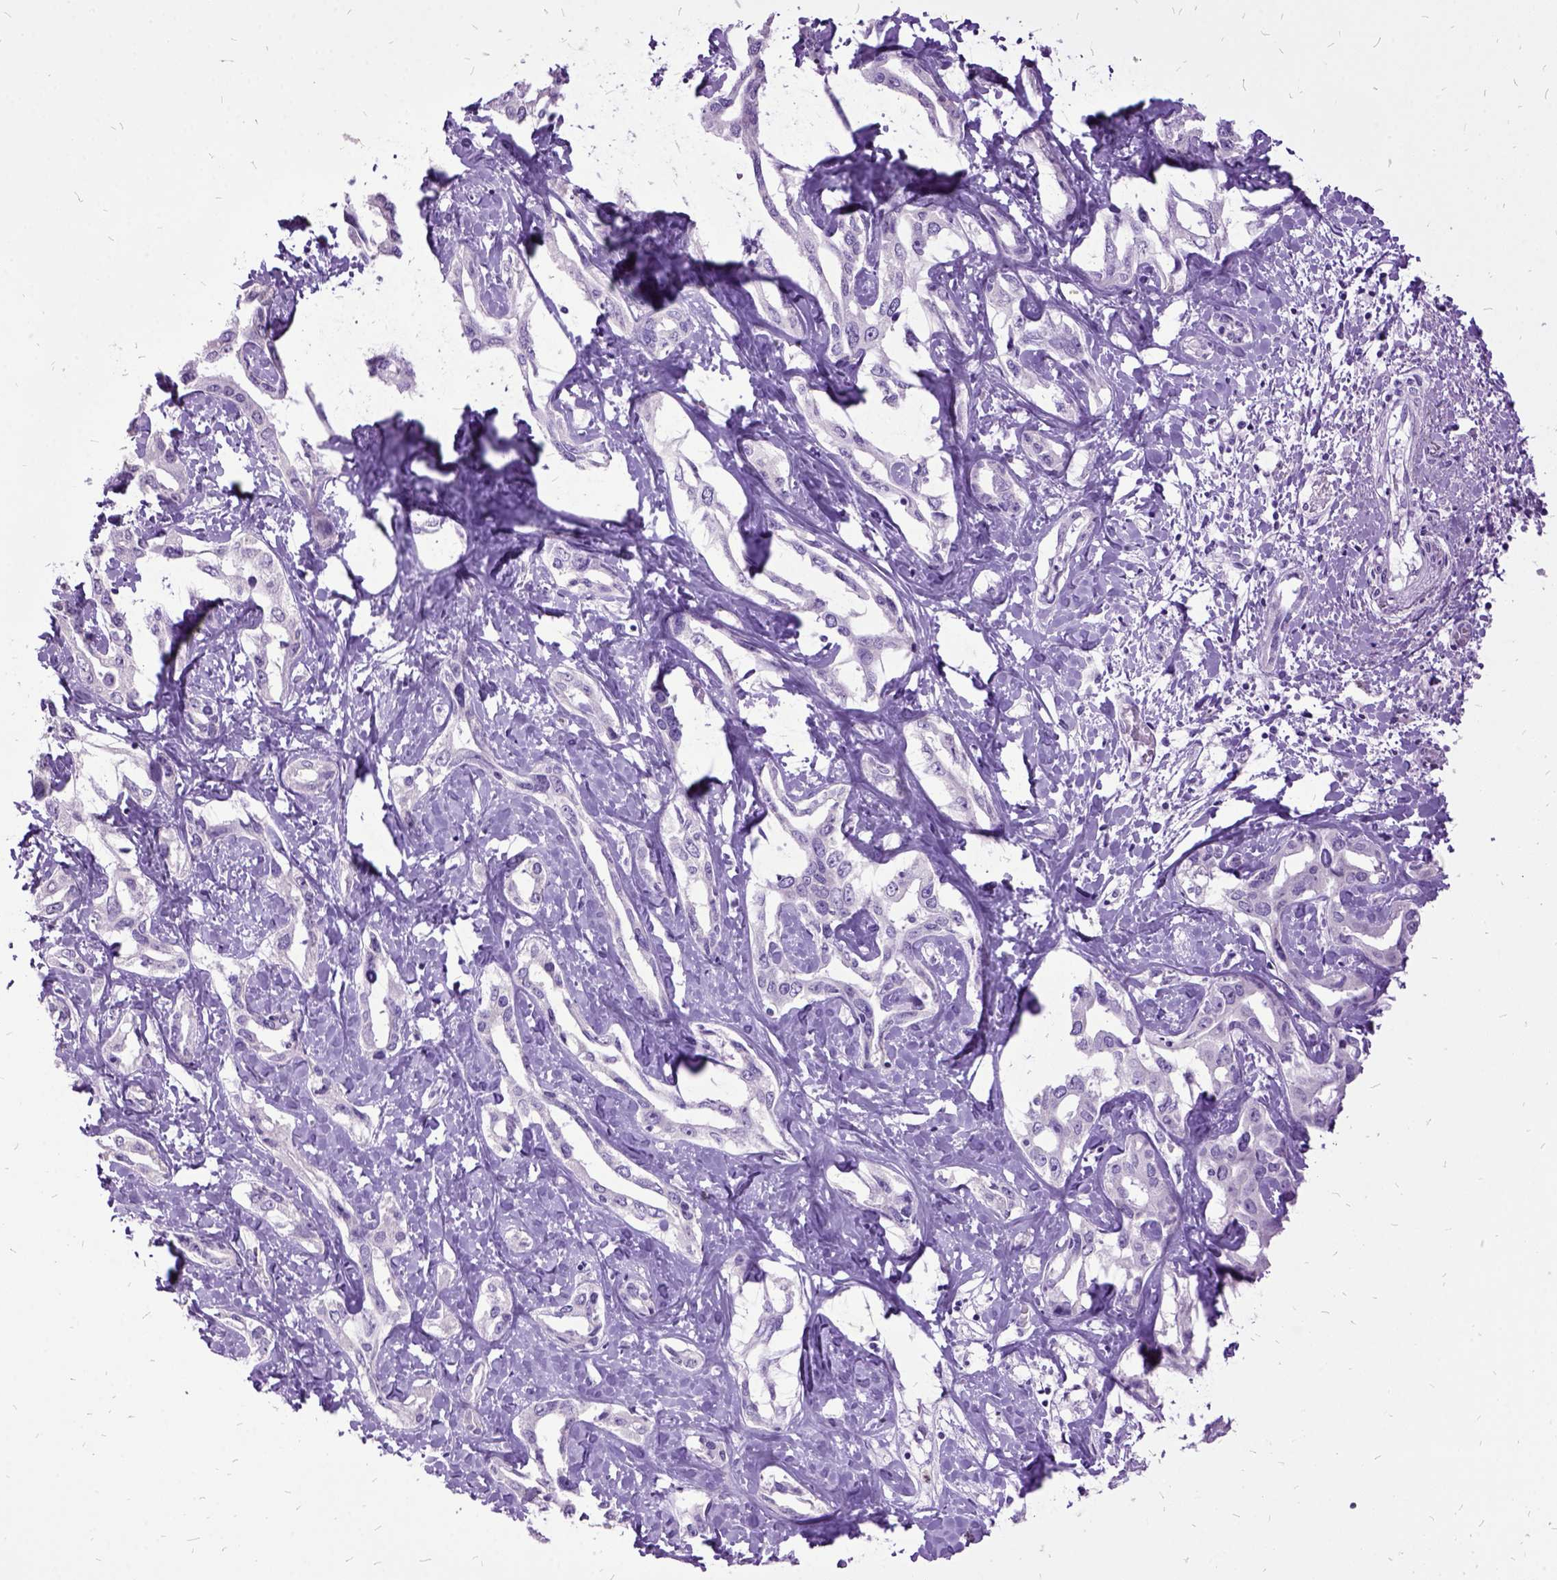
{"staining": {"intensity": "negative", "quantity": "none", "location": "none"}, "tissue": "liver cancer", "cell_type": "Tumor cells", "image_type": "cancer", "snomed": [{"axis": "morphology", "description": "Cholangiocarcinoma"}, {"axis": "topography", "description": "Liver"}], "caption": "A photomicrograph of cholangiocarcinoma (liver) stained for a protein demonstrates no brown staining in tumor cells.", "gene": "MME", "patient": {"sex": "male", "age": 59}}